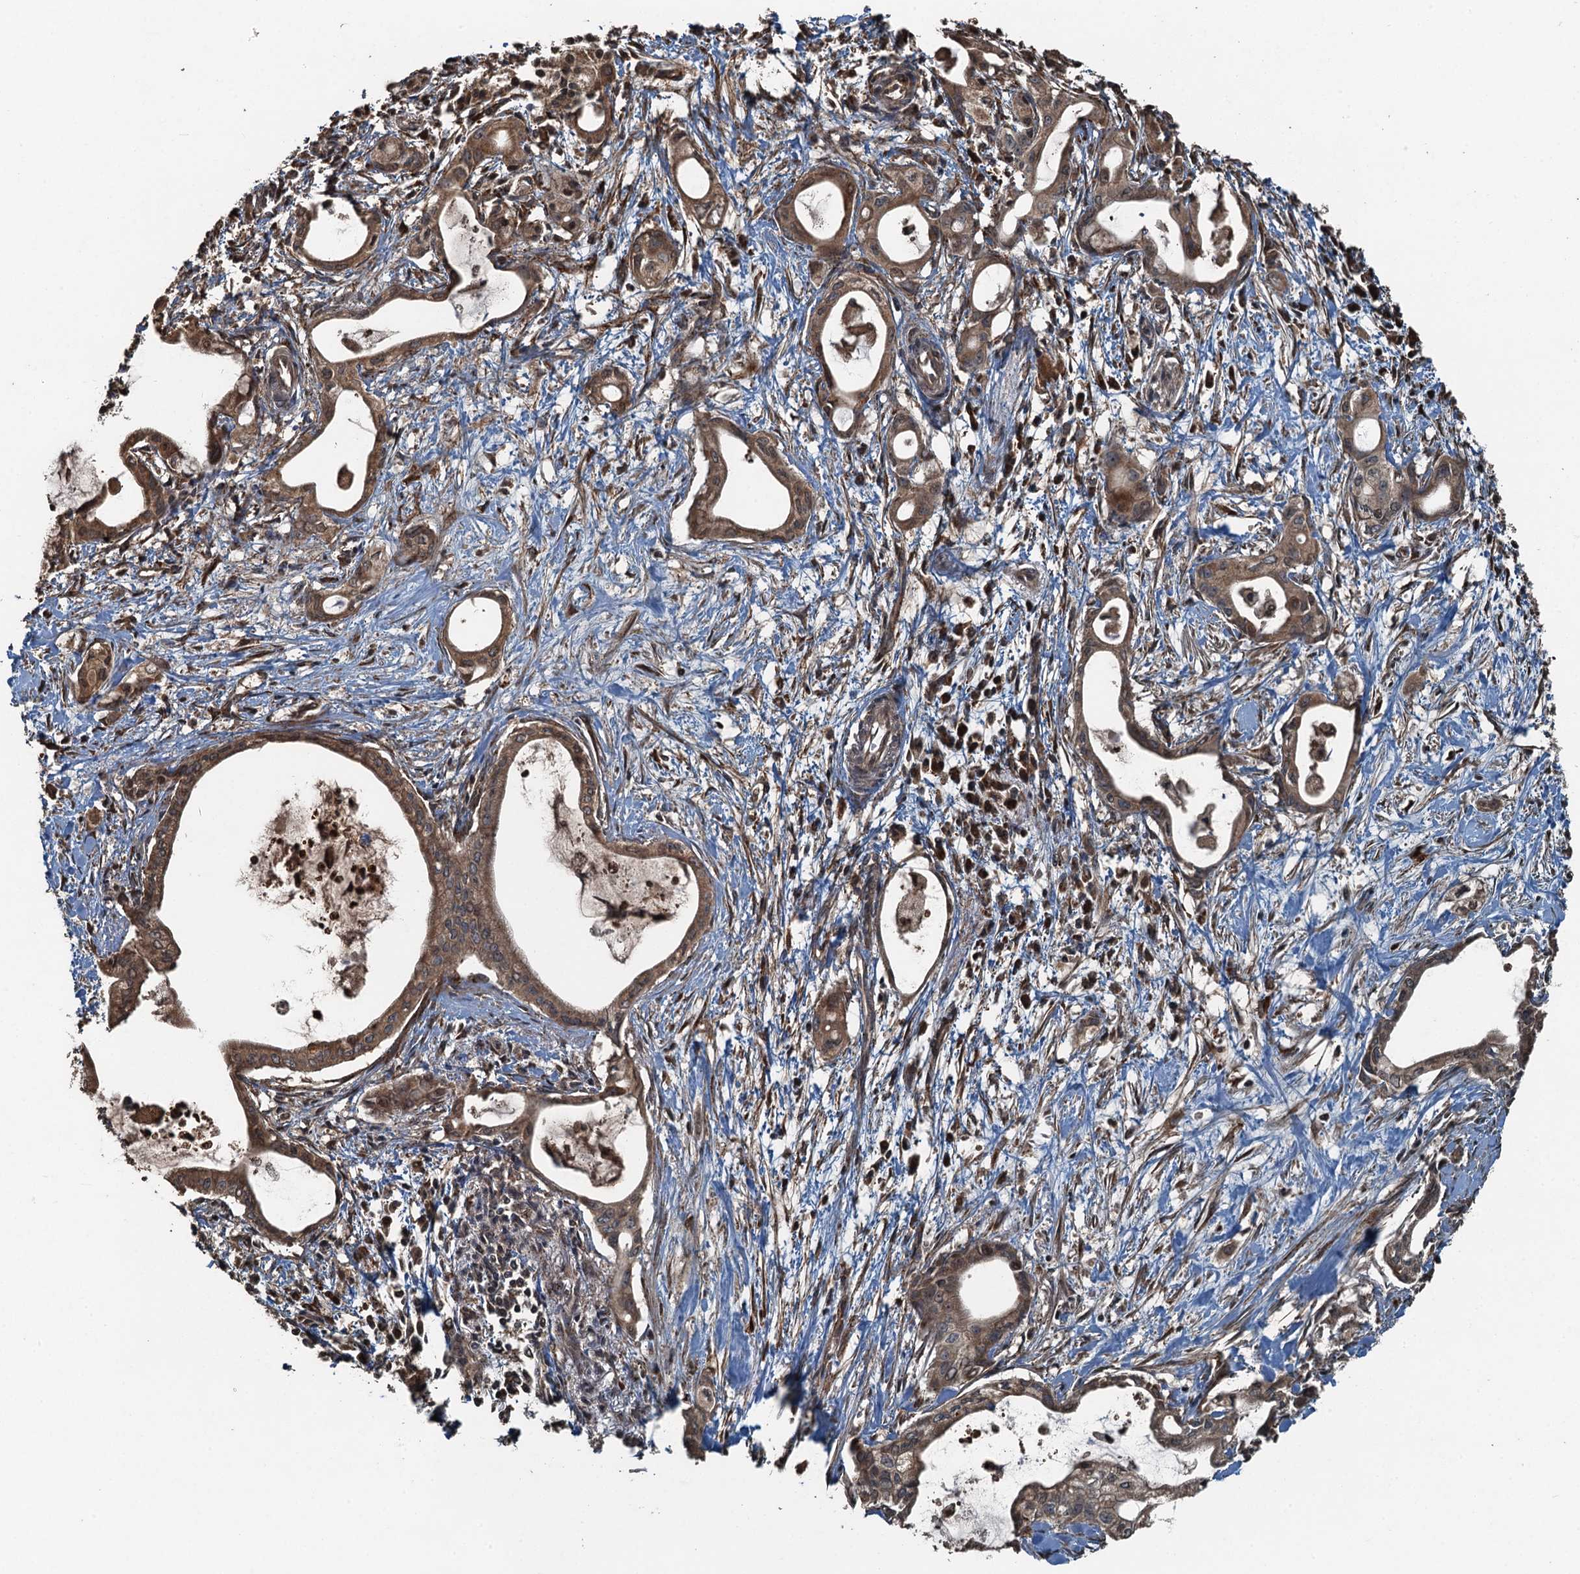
{"staining": {"intensity": "moderate", "quantity": ">75%", "location": "cytoplasmic/membranous,nuclear"}, "tissue": "pancreatic cancer", "cell_type": "Tumor cells", "image_type": "cancer", "snomed": [{"axis": "morphology", "description": "Adenocarcinoma, NOS"}, {"axis": "topography", "description": "Pancreas"}], "caption": "Pancreatic adenocarcinoma tissue displays moderate cytoplasmic/membranous and nuclear staining in approximately >75% of tumor cells", "gene": "TCTN1", "patient": {"sex": "male", "age": 72}}